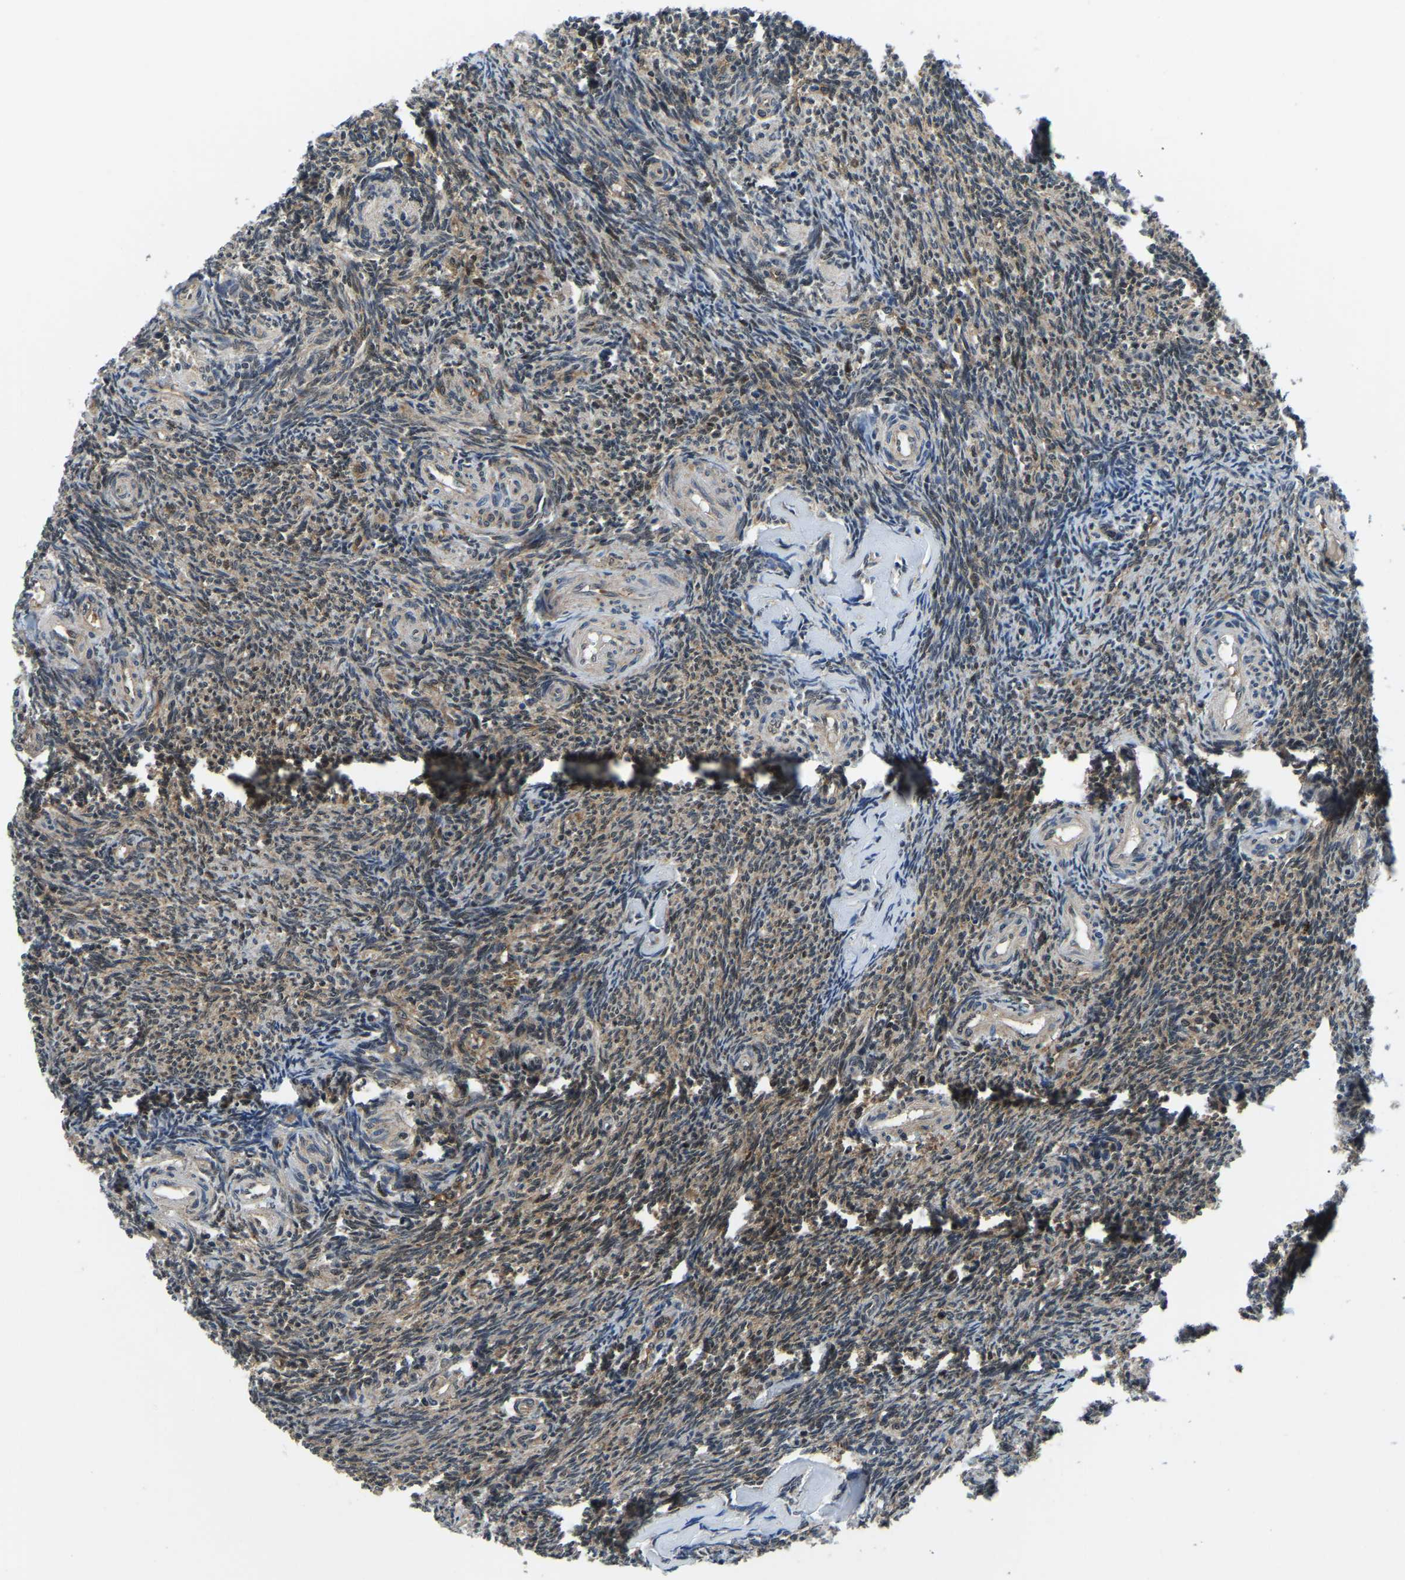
{"staining": {"intensity": "moderate", "quantity": ">75%", "location": "cytoplasmic/membranous,nuclear"}, "tissue": "ovary", "cell_type": "Ovarian stroma cells", "image_type": "normal", "snomed": [{"axis": "morphology", "description": "Normal tissue, NOS"}, {"axis": "topography", "description": "Ovary"}], "caption": "The immunohistochemical stain highlights moderate cytoplasmic/membranous,nuclear staining in ovarian stroma cells of unremarkable ovary. (Stains: DAB in brown, nuclei in blue, Microscopy: brightfield microscopy at high magnification).", "gene": "DFFA", "patient": {"sex": "female", "age": 41}}